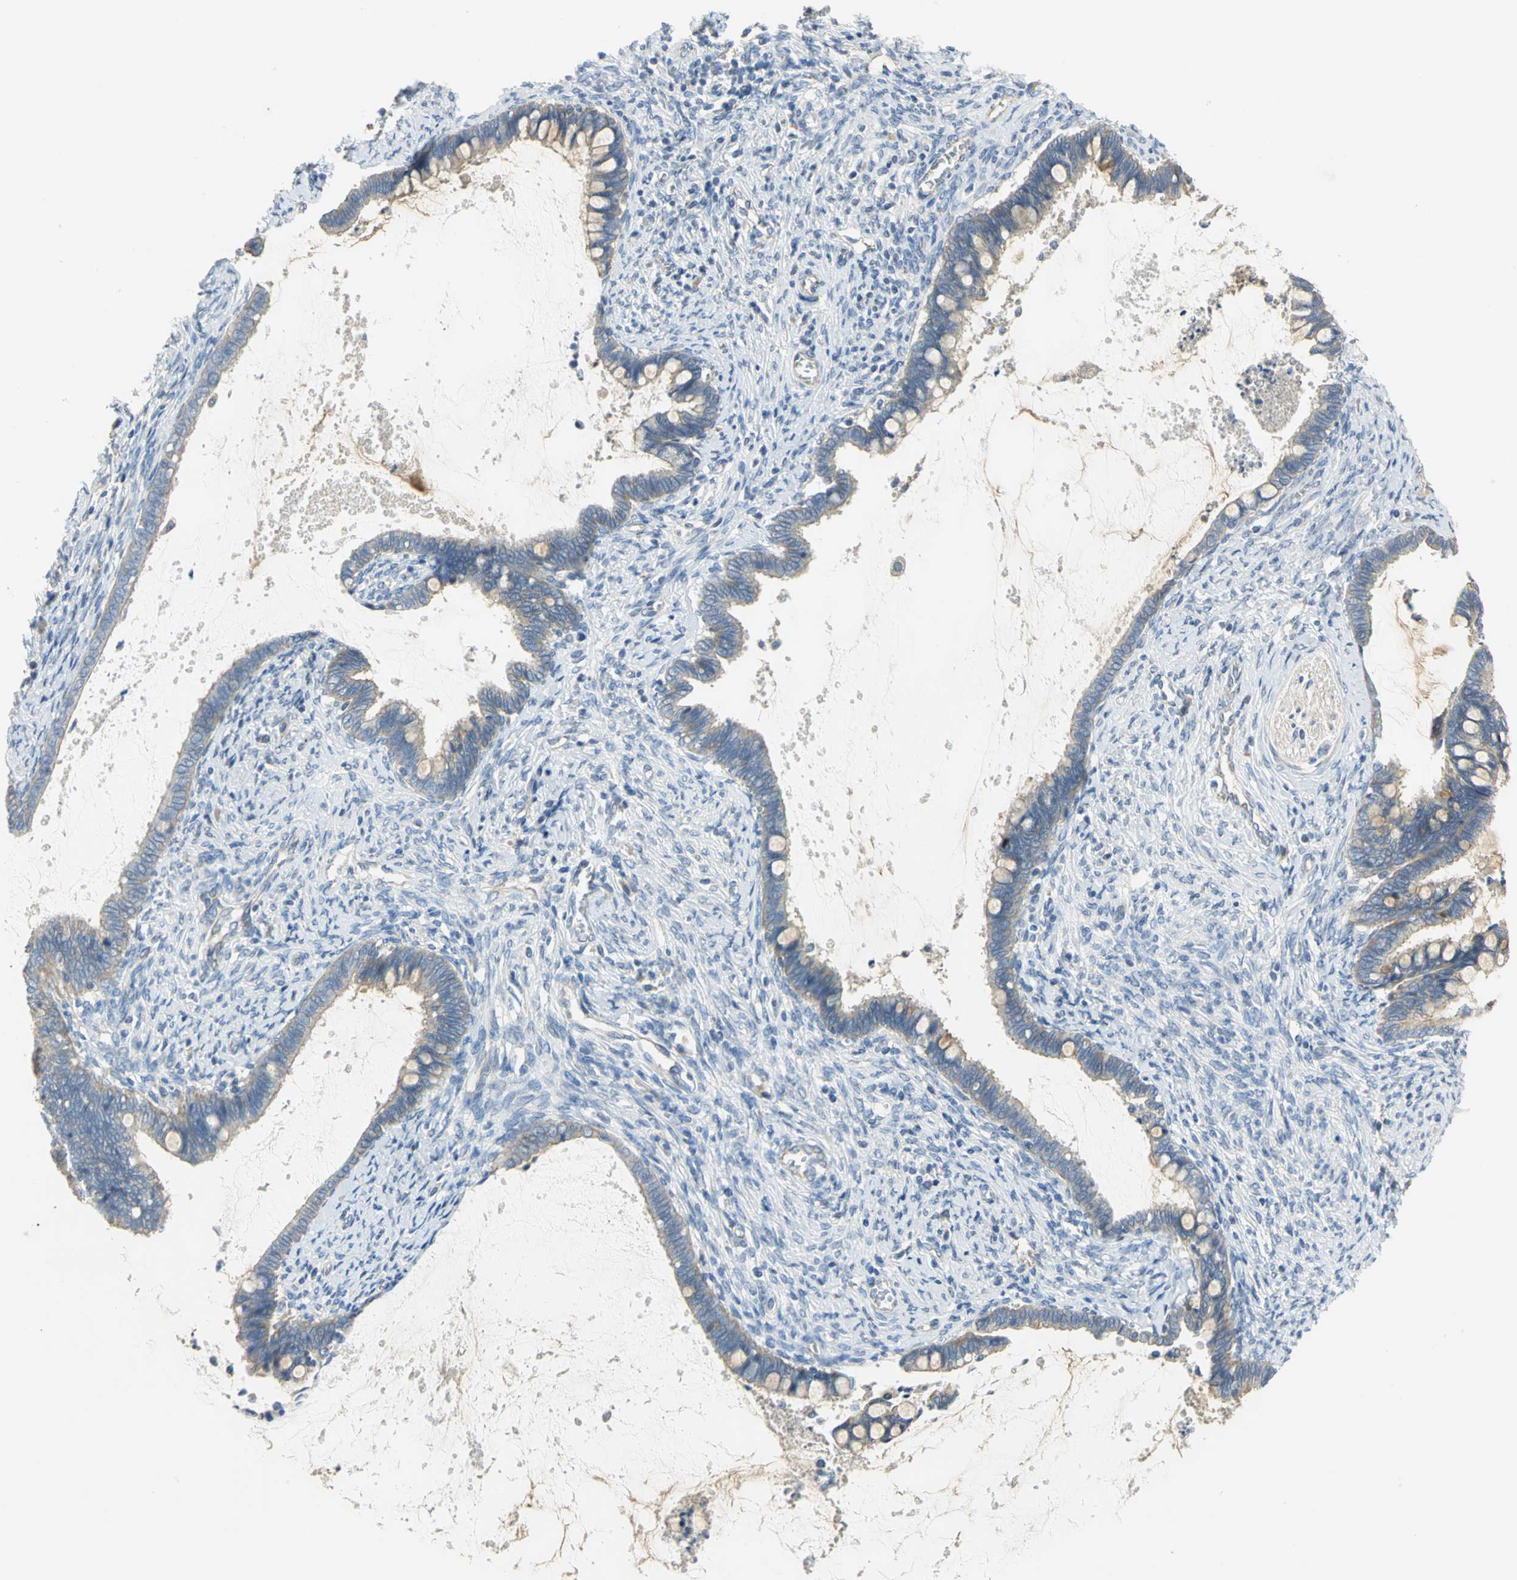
{"staining": {"intensity": "weak", "quantity": "25%-75%", "location": "cytoplasmic/membranous"}, "tissue": "cervical cancer", "cell_type": "Tumor cells", "image_type": "cancer", "snomed": [{"axis": "morphology", "description": "Adenocarcinoma, NOS"}, {"axis": "topography", "description": "Cervix"}], "caption": "Cervical cancer (adenocarcinoma) was stained to show a protein in brown. There is low levels of weak cytoplasmic/membranous staining in approximately 25%-75% of tumor cells.", "gene": "HTR1F", "patient": {"sex": "female", "age": 44}}